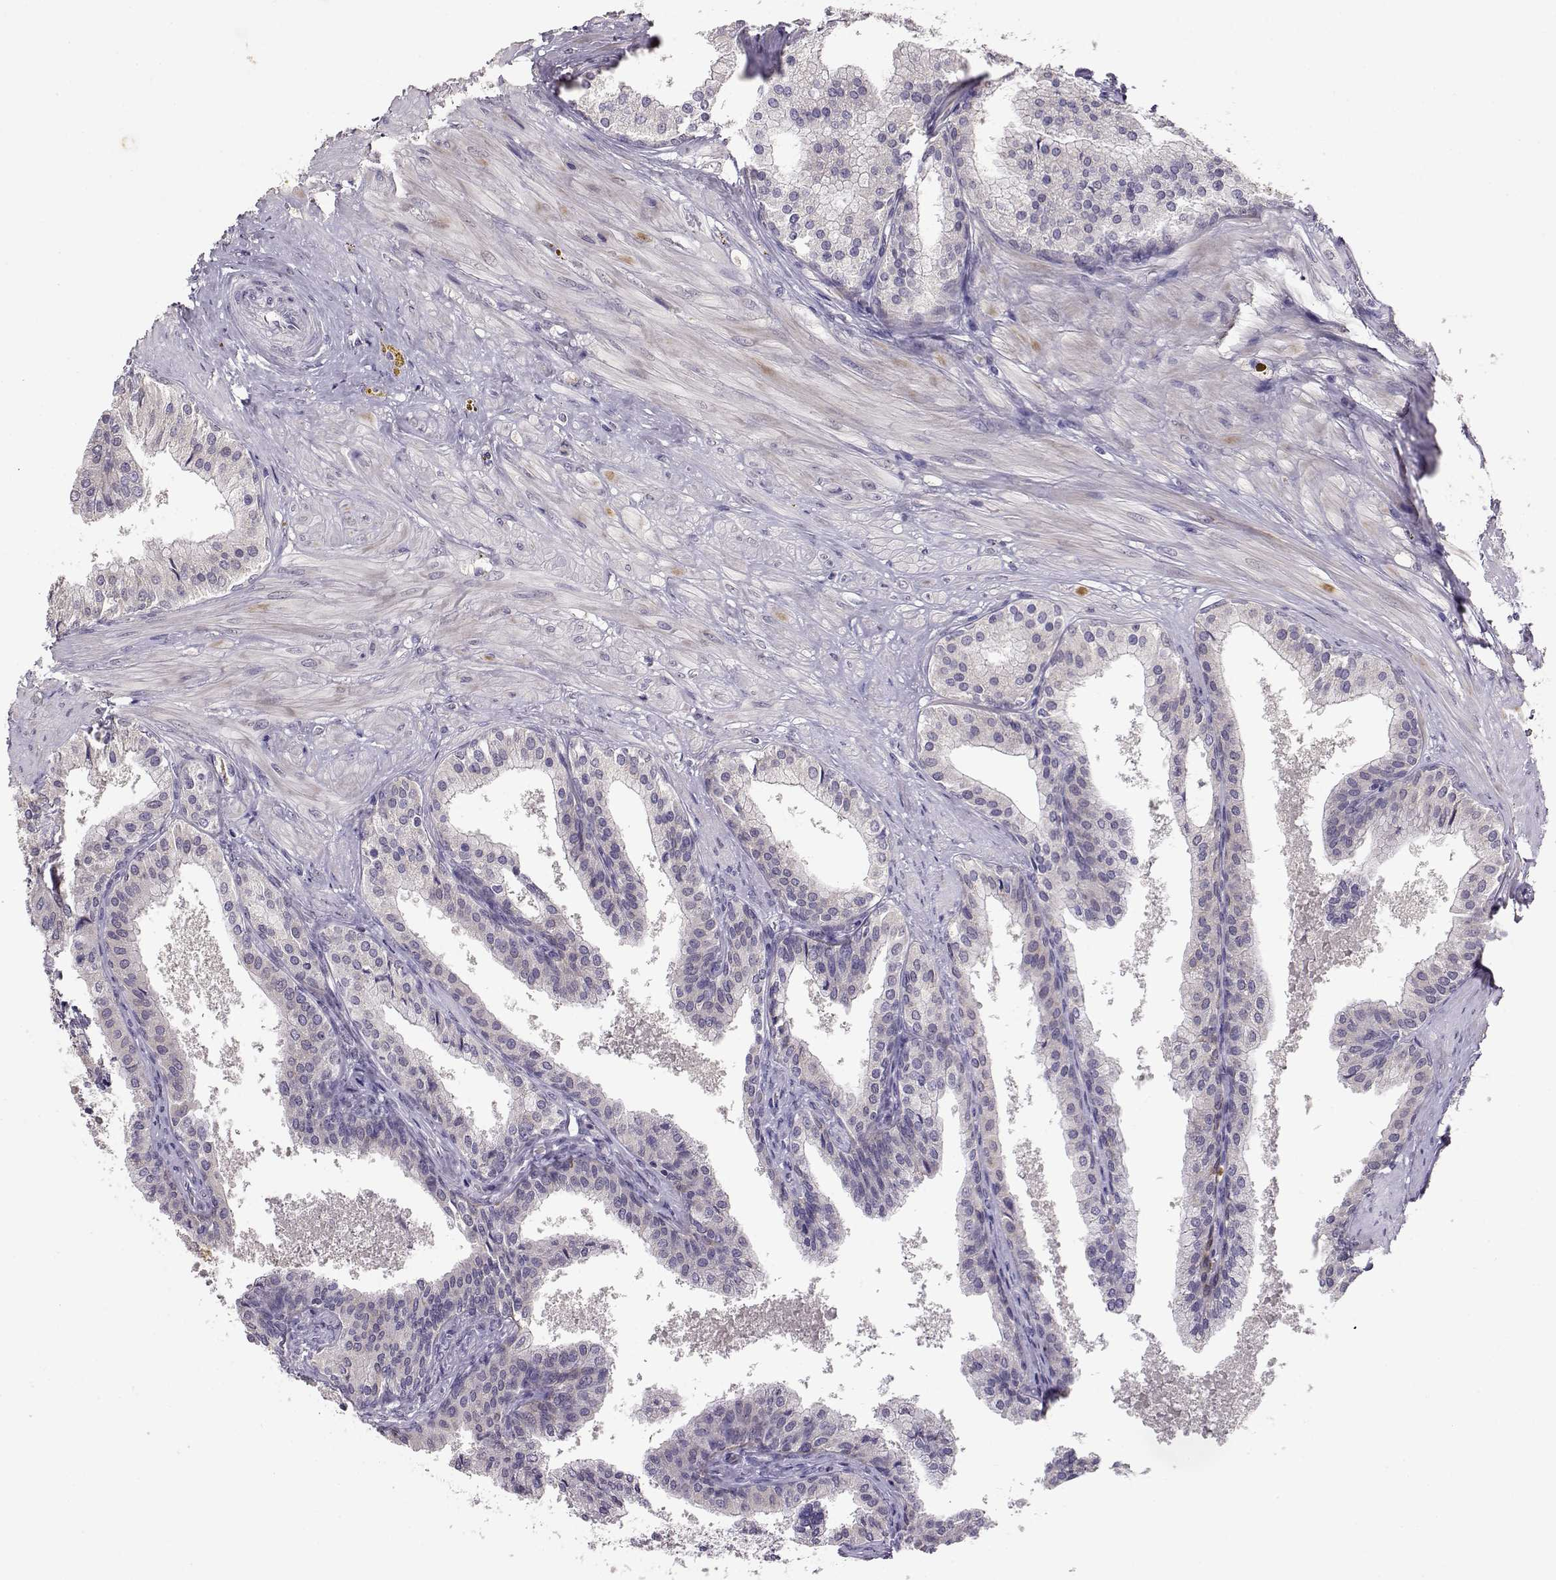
{"staining": {"intensity": "negative", "quantity": "none", "location": "none"}, "tissue": "prostate cancer", "cell_type": "Tumor cells", "image_type": "cancer", "snomed": [{"axis": "morphology", "description": "Adenocarcinoma, Low grade"}, {"axis": "topography", "description": "Prostate"}], "caption": "Image shows no significant protein positivity in tumor cells of prostate cancer (adenocarcinoma (low-grade)).", "gene": "TACR1", "patient": {"sex": "male", "age": 56}}